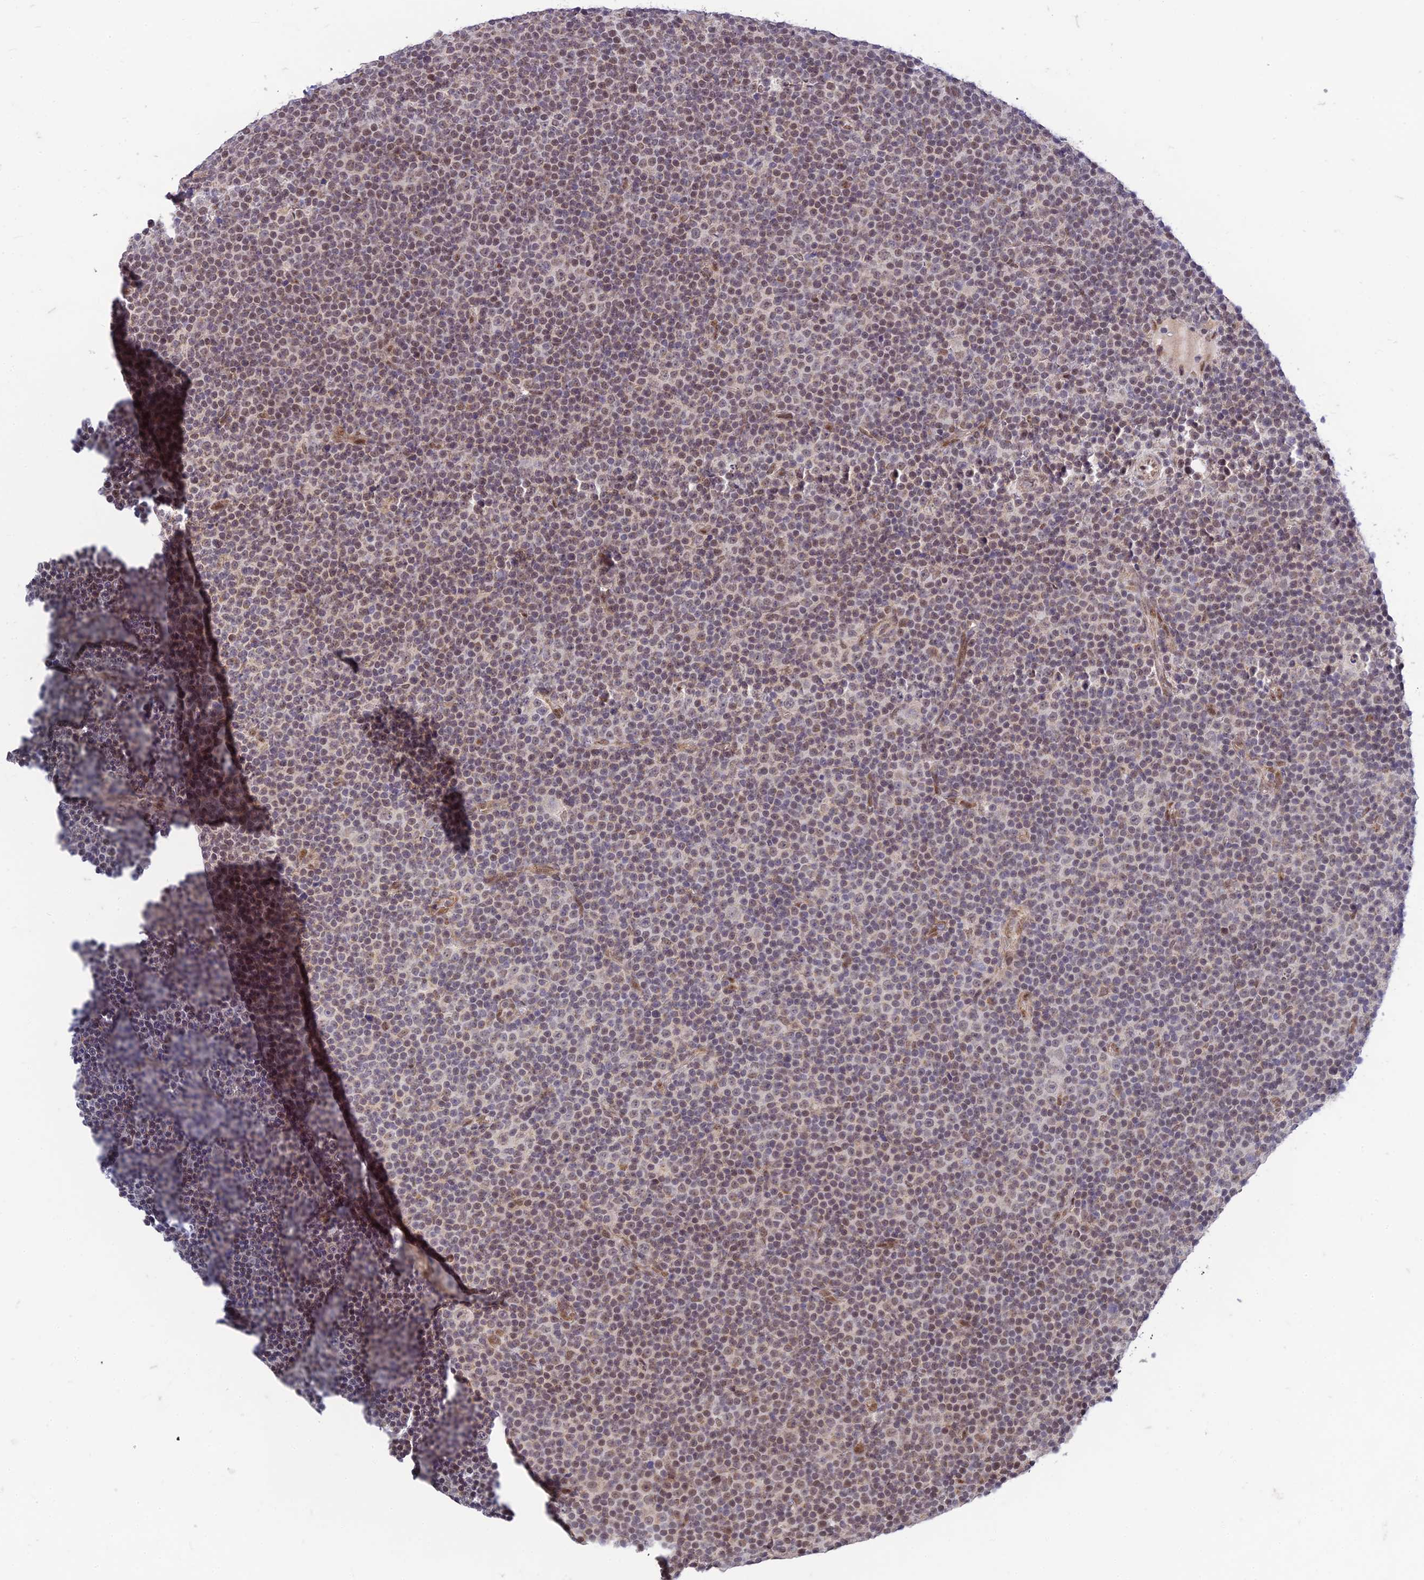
{"staining": {"intensity": "moderate", "quantity": "25%-75%", "location": "nuclear"}, "tissue": "lymphoma", "cell_type": "Tumor cells", "image_type": "cancer", "snomed": [{"axis": "morphology", "description": "Malignant lymphoma, non-Hodgkin's type, Low grade"}, {"axis": "topography", "description": "Lymph node"}], "caption": "A high-resolution histopathology image shows immunohistochemistry staining of low-grade malignant lymphoma, non-Hodgkin's type, which demonstrates moderate nuclear staining in approximately 25%-75% of tumor cells. Using DAB (brown) and hematoxylin (blue) stains, captured at high magnification using brightfield microscopy.", "gene": "MICOS13", "patient": {"sex": "female", "age": 67}}